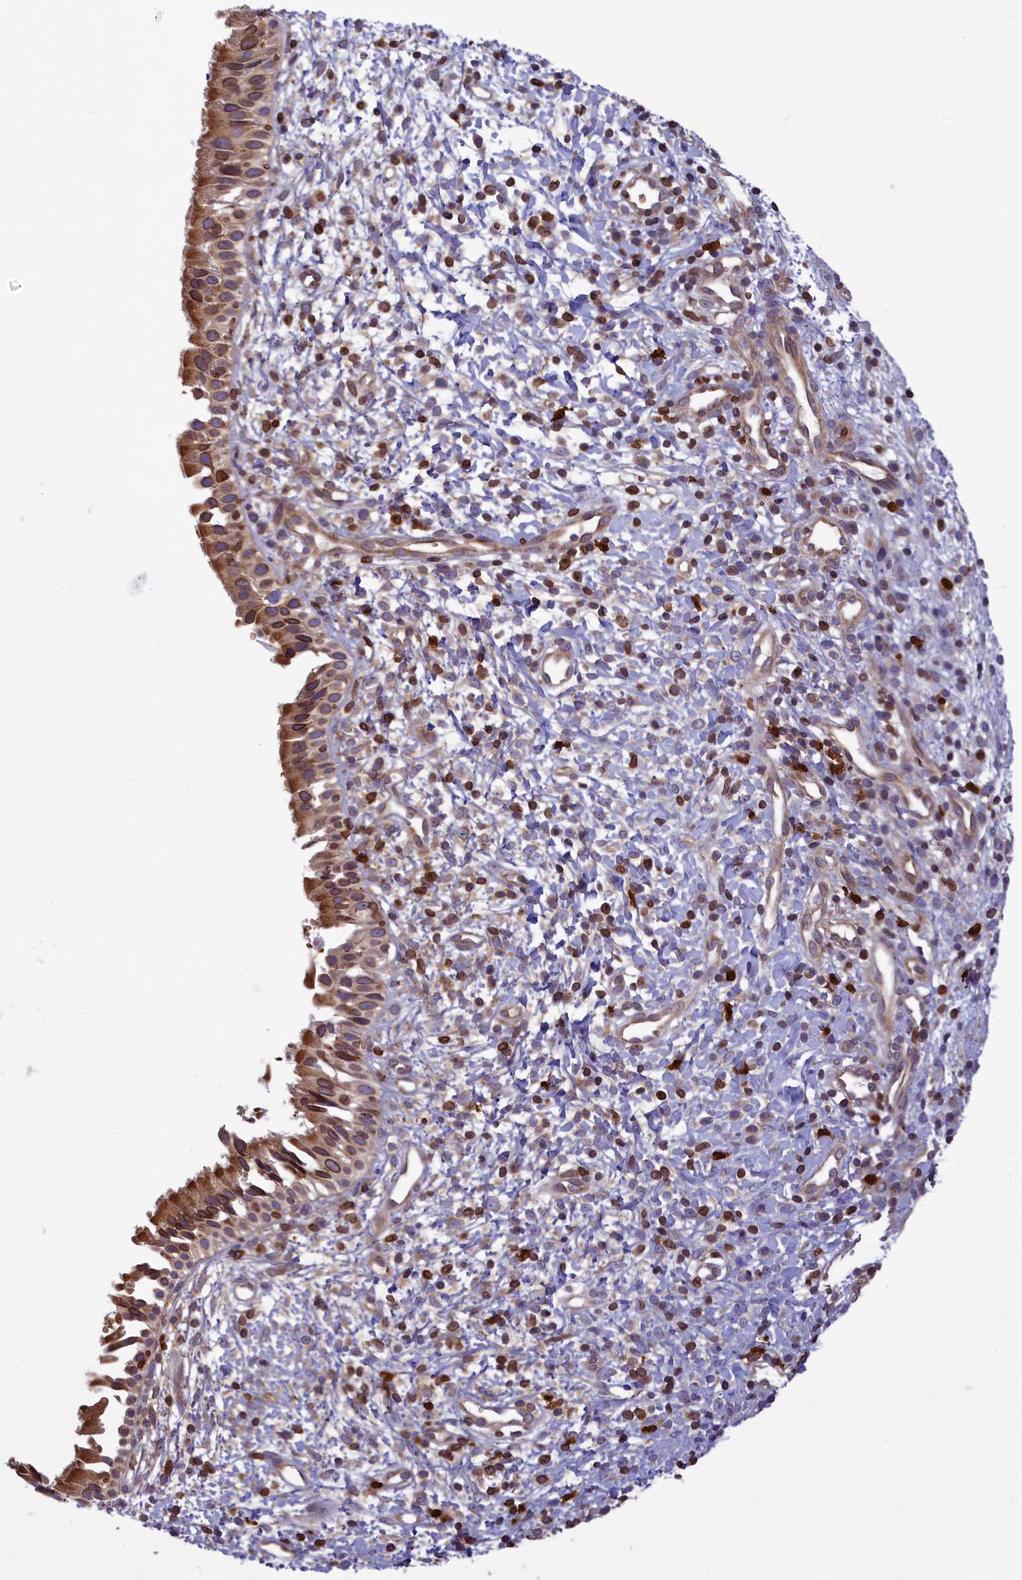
{"staining": {"intensity": "moderate", "quantity": ">75%", "location": "cytoplasmic/membranous"}, "tissue": "nasopharynx", "cell_type": "Respiratory epithelial cells", "image_type": "normal", "snomed": [{"axis": "morphology", "description": "Normal tissue, NOS"}, {"axis": "topography", "description": "Nasopharynx"}], "caption": "Immunohistochemical staining of normal human nasopharynx reveals moderate cytoplasmic/membranous protein staining in approximately >75% of respiratory epithelial cells.", "gene": "PKHD1L1", "patient": {"sex": "male", "age": 22}}